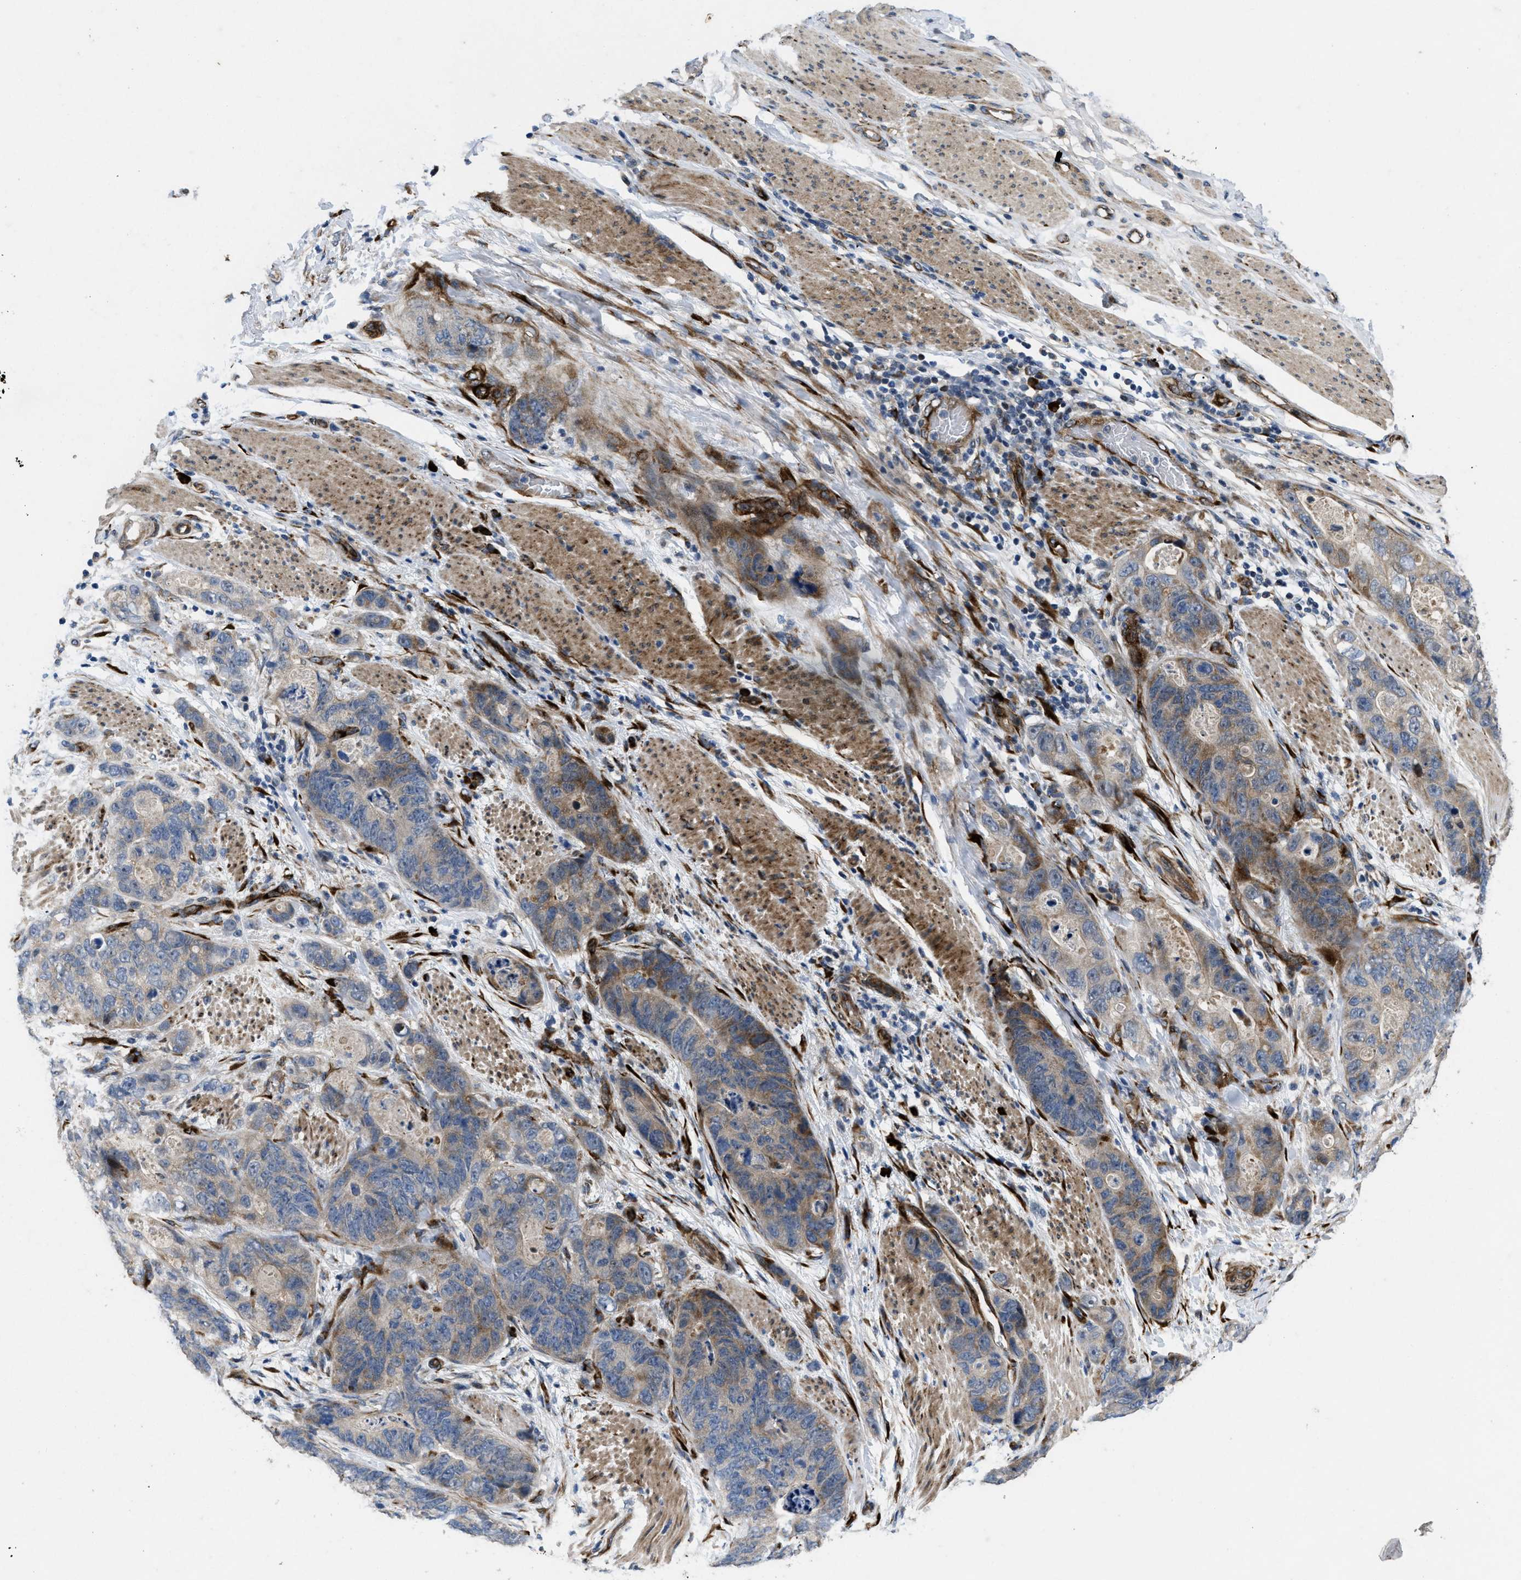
{"staining": {"intensity": "moderate", "quantity": "<25%", "location": "cytoplasmic/membranous"}, "tissue": "stomach cancer", "cell_type": "Tumor cells", "image_type": "cancer", "snomed": [{"axis": "morphology", "description": "Adenocarcinoma, NOS"}, {"axis": "topography", "description": "Stomach"}], "caption": "DAB immunohistochemical staining of human stomach cancer (adenocarcinoma) reveals moderate cytoplasmic/membranous protein expression in approximately <25% of tumor cells.", "gene": "HSPA12B", "patient": {"sex": "female", "age": 89}}